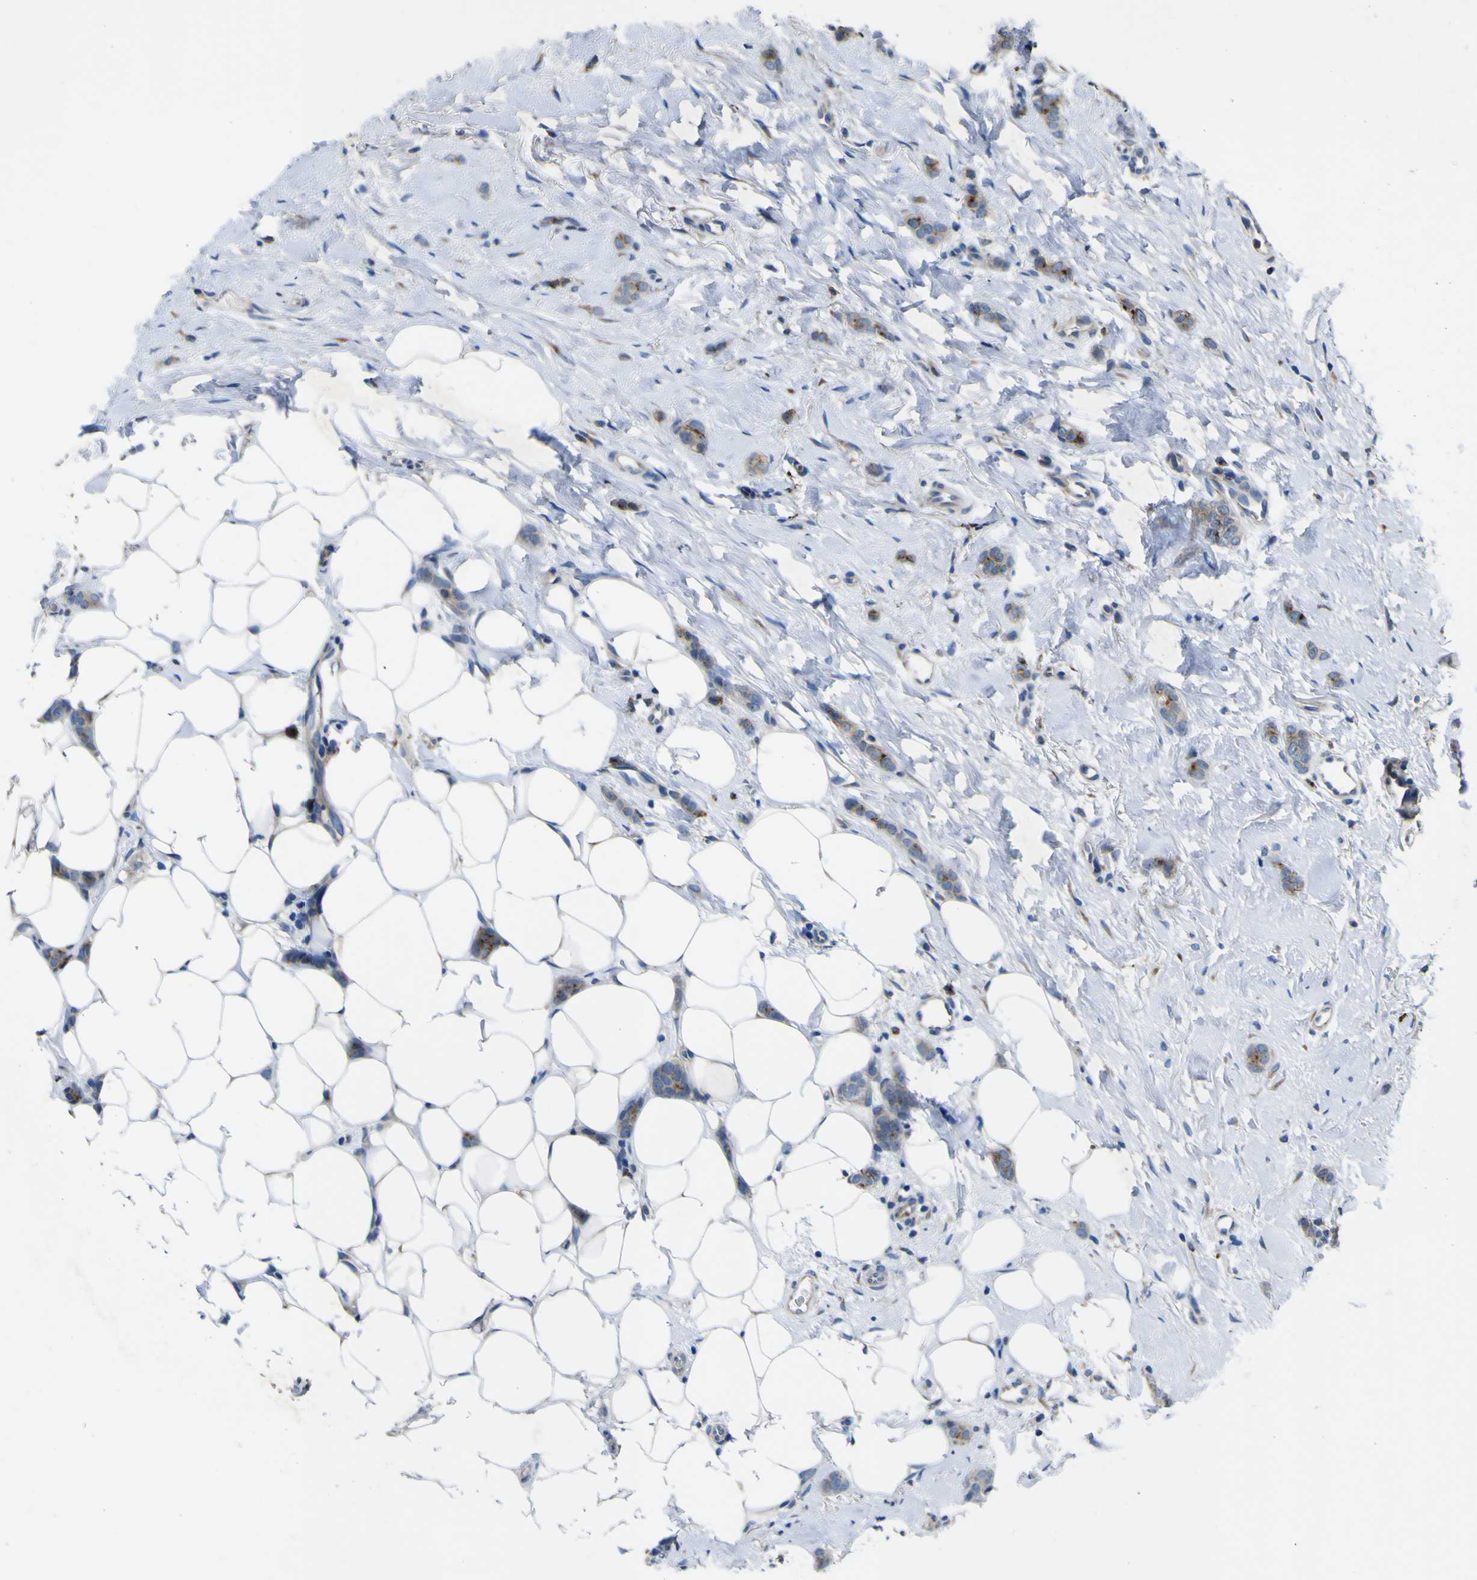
{"staining": {"intensity": "strong", "quantity": "<25%", "location": "cytoplasmic/membranous"}, "tissue": "breast cancer", "cell_type": "Tumor cells", "image_type": "cancer", "snomed": [{"axis": "morphology", "description": "Lobular carcinoma"}, {"axis": "topography", "description": "Skin"}, {"axis": "topography", "description": "Breast"}], "caption": "Immunohistochemistry image of breast cancer (lobular carcinoma) stained for a protein (brown), which exhibits medium levels of strong cytoplasmic/membranous staining in approximately <25% of tumor cells.", "gene": "CST3", "patient": {"sex": "female", "age": 46}}